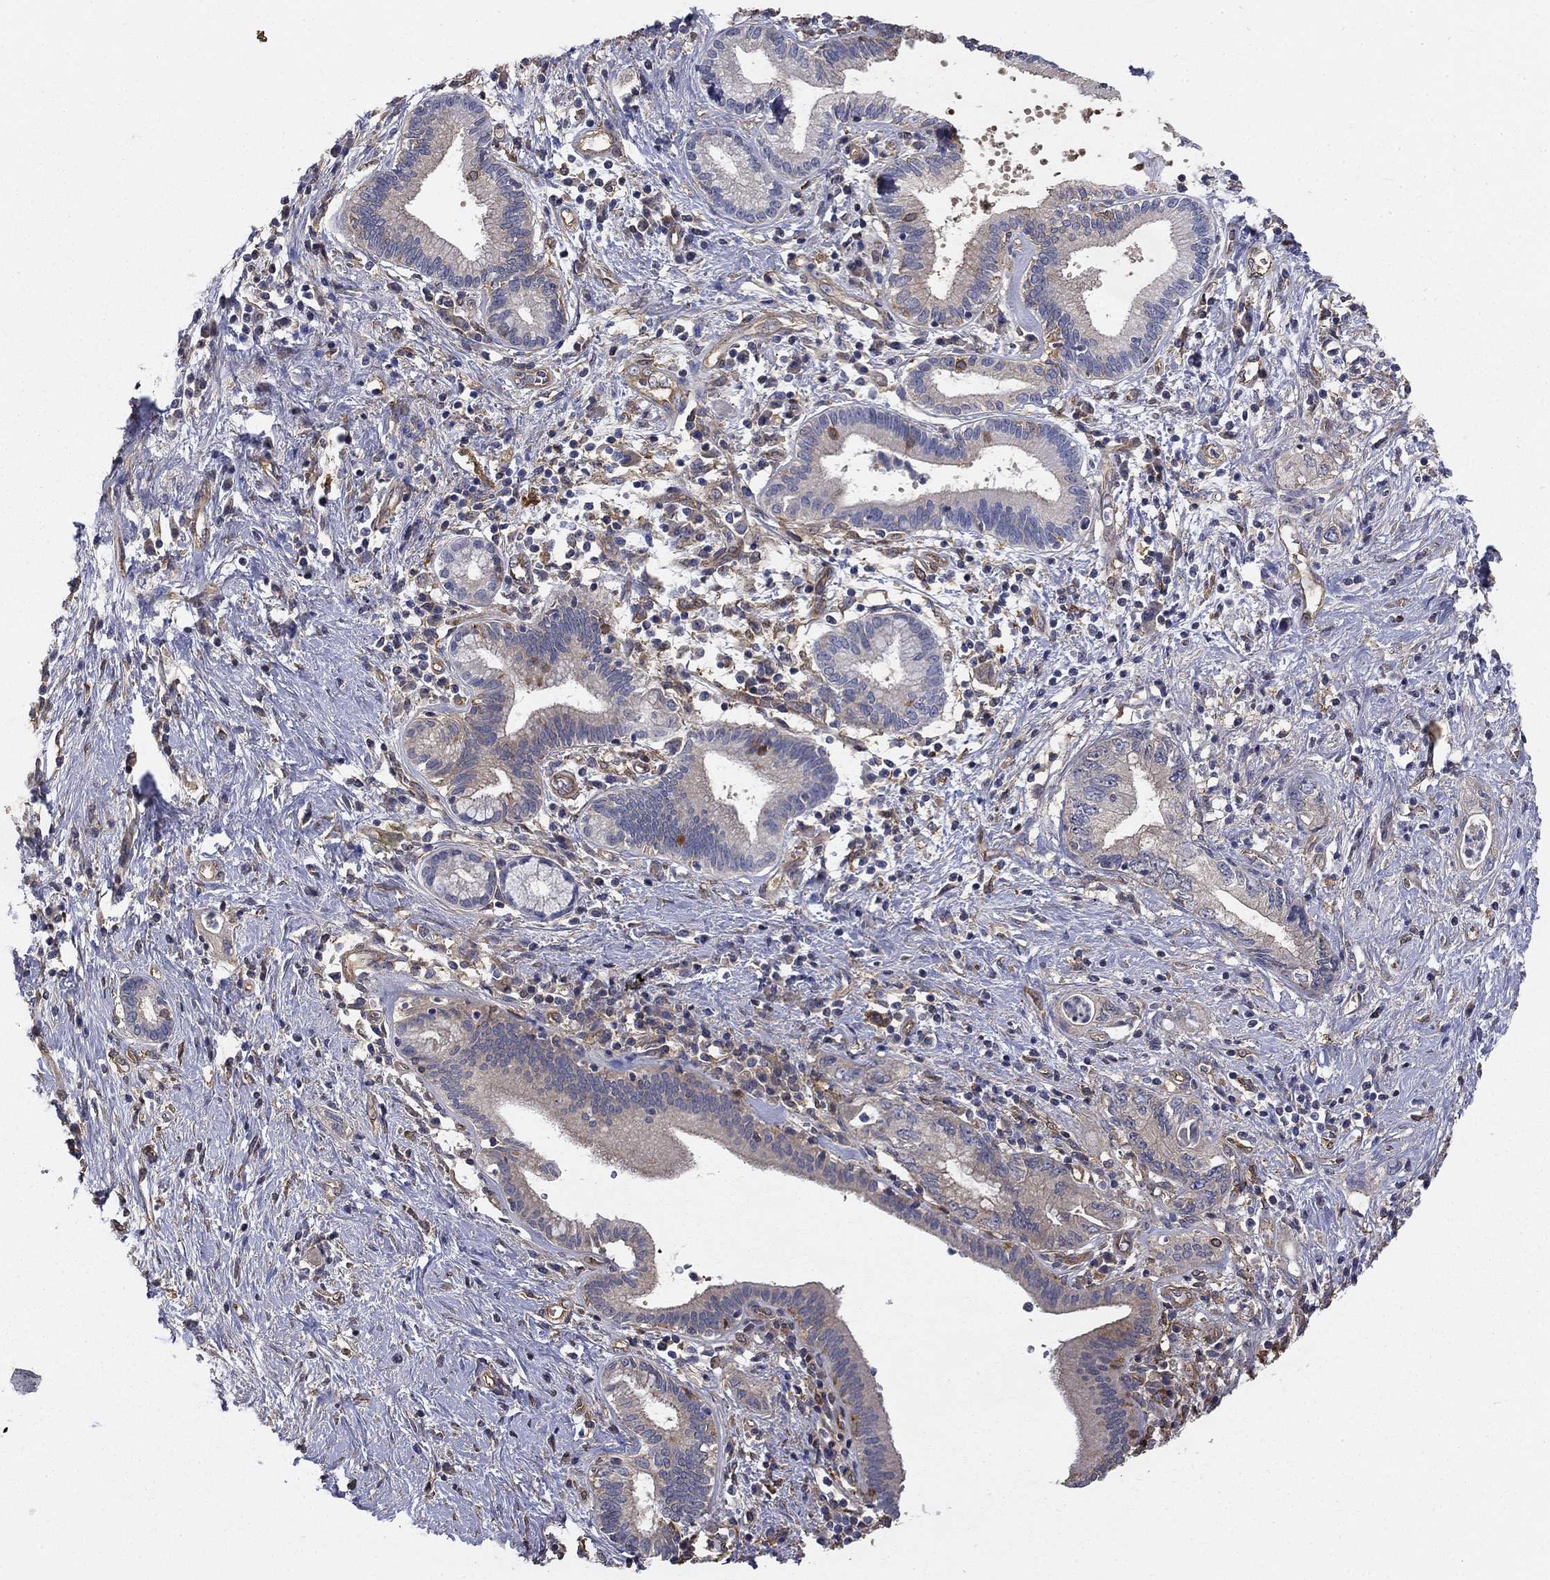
{"staining": {"intensity": "weak", "quantity": "25%-75%", "location": "cytoplasmic/membranous"}, "tissue": "pancreatic cancer", "cell_type": "Tumor cells", "image_type": "cancer", "snomed": [{"axis": "morphology", "description": "Adenocarcinoma, NOS"}, {"axis": "topography", "description": "Pancreas"}], "caption": "DAB immunohistochemical staining of human pancreatic cancer demonstrates weak cytoplasmic/membranous protein expression in about 25%-75% of tumor cells. (brown staining indicates protein expression, while blue staining denotes nuclei).", "gene": "DPYSL2", "patient": {"sex": "female", "age": 73}}